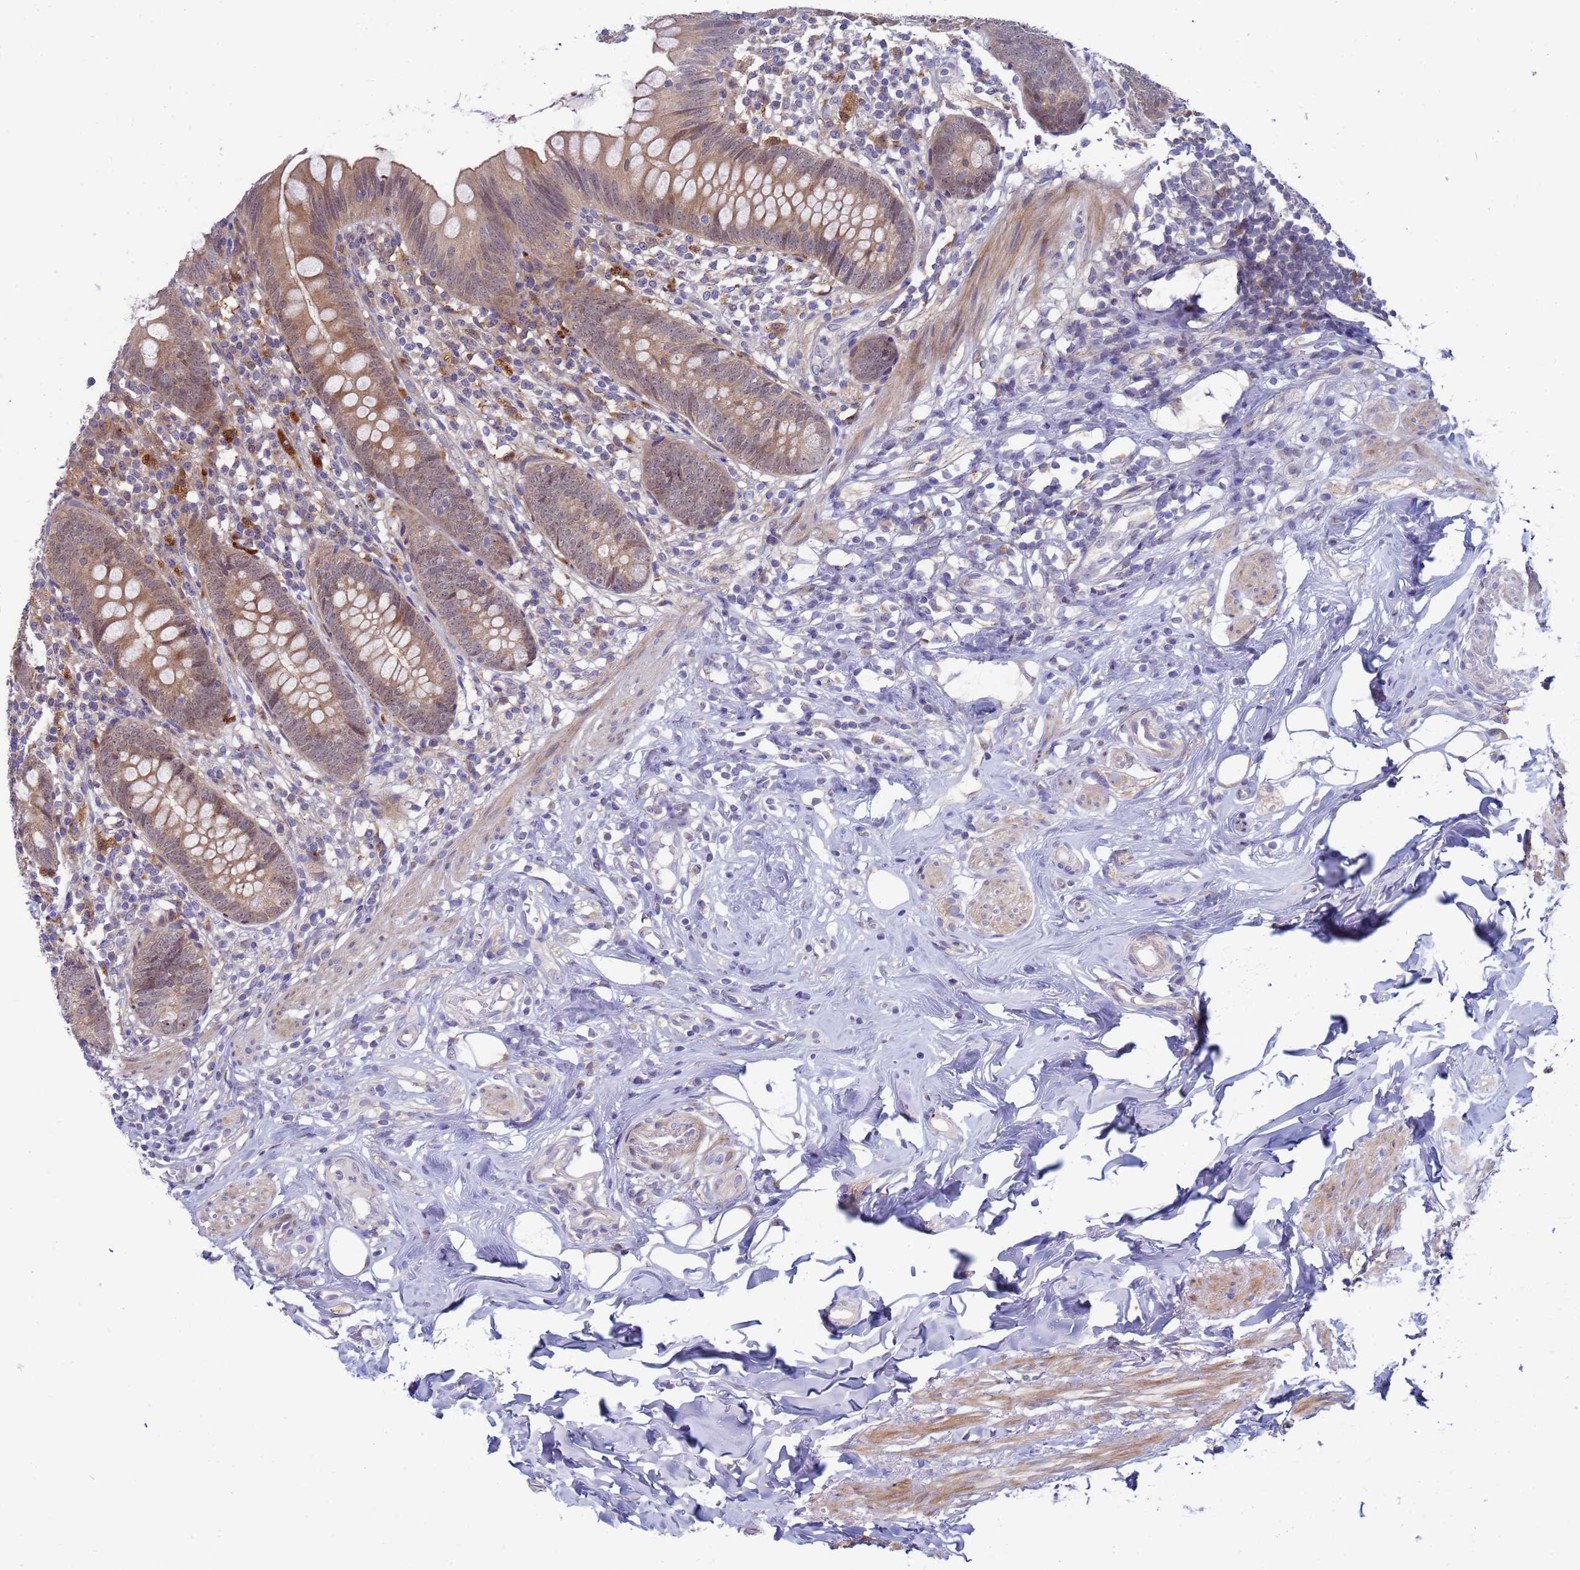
{"staining": {"intensity": "moderate", "quantity": ">75%", "location": "cytoplasmic/membranous,nuclear"}, "tissue": "appendix", "cell_type": "Glandular cells", "image_type": "normal", "snomed": [{"axis": "morphology", "description": "Normal tissue, NOS"}, {"axis": "topography", "description": "Appendix"}], "caption": "About >75% of glandular cells in normal human appendix reveal moderate cytoplasmic/membranous,nuclear protein positivity as visualized by brown immunohistochemical staining.", "gene": "ENOSF1", "patient": {"sex": "female", "age": 62}}